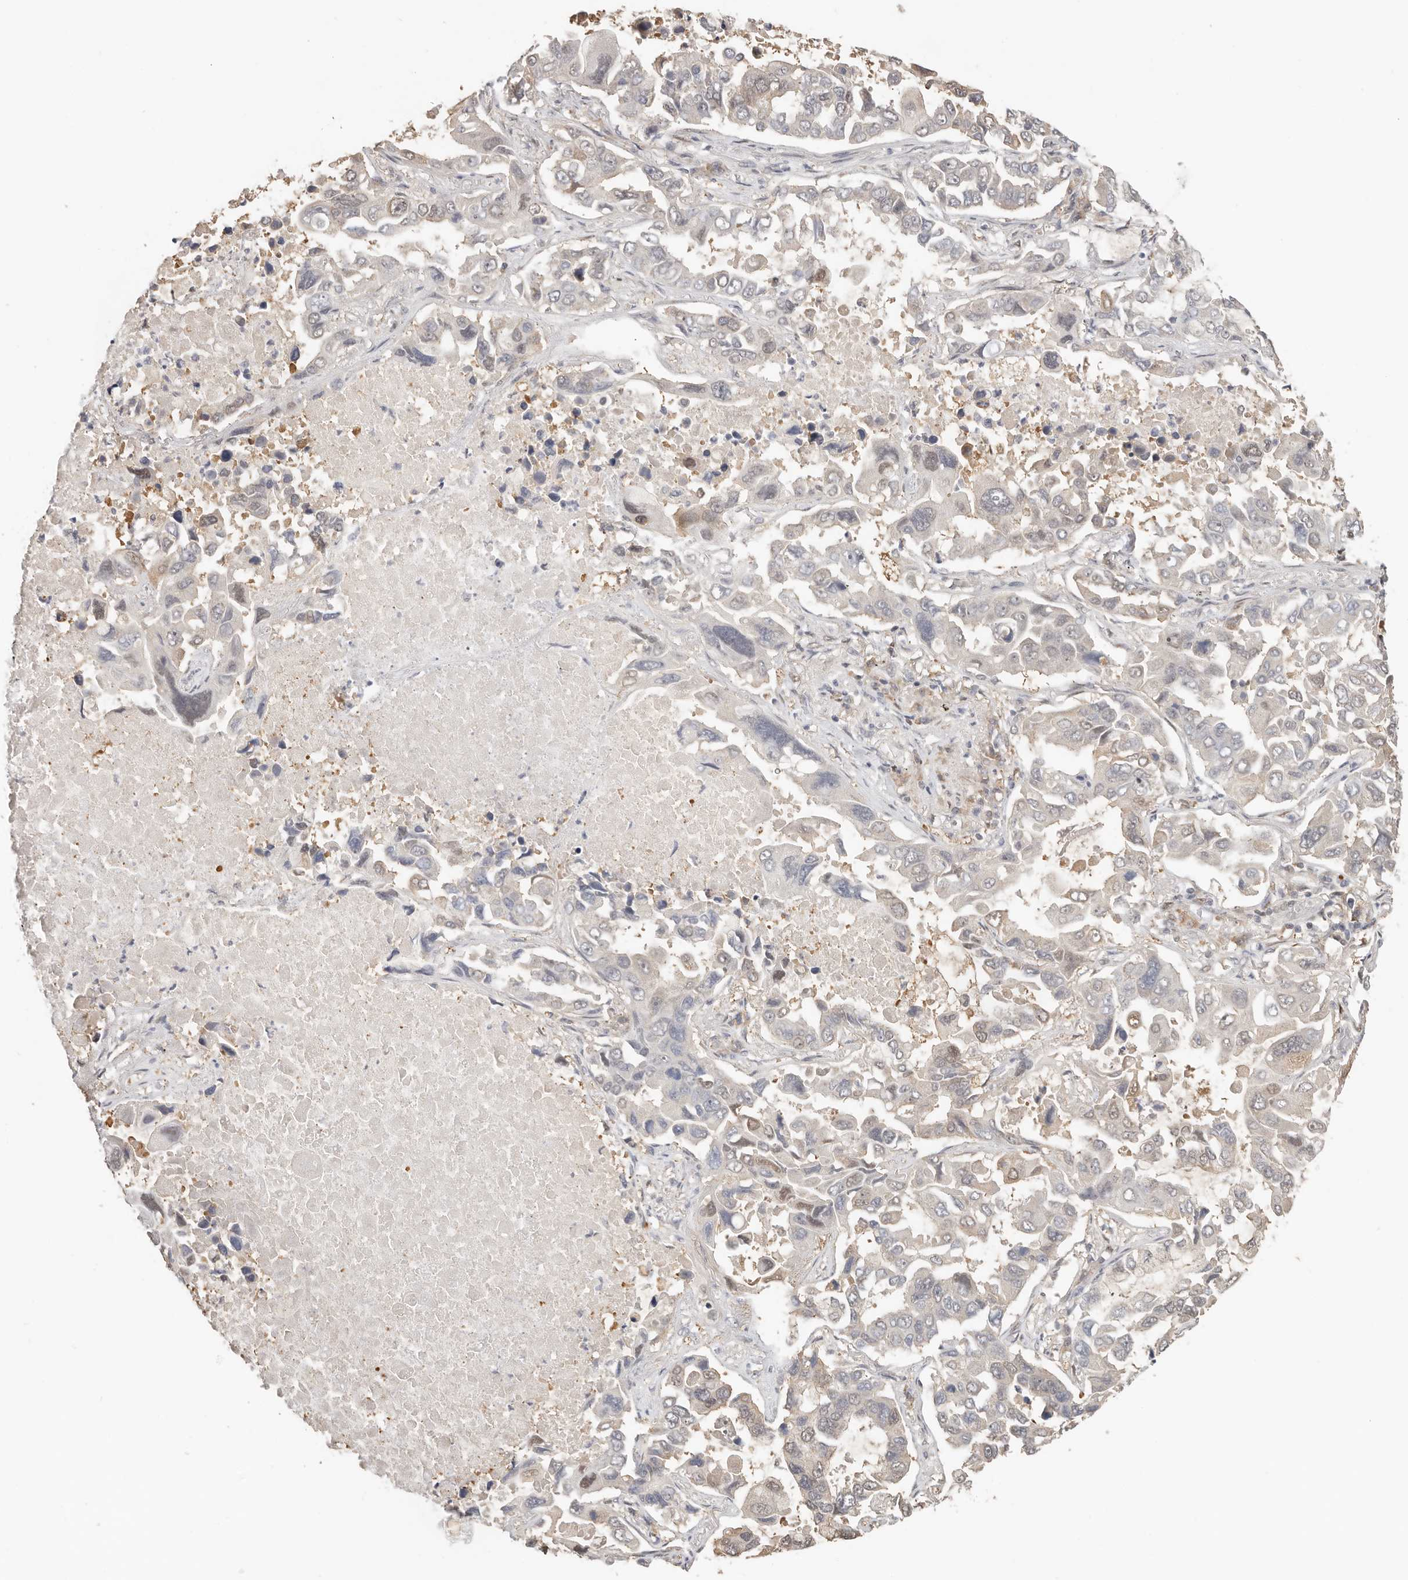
{"staining": {"intensity": "negative", "quantity": "none", "location": "none"}, "tissue": "lung cancer", "cell_type": "Tumor cells", "image_type": "cancer", "snomed": [{"axis": "morphology", "description": "Adenocarcinoma, NOS"}, {"axis": "topography", "description": "Lung"}], "caption": "Histopathology image shows no protein expression in tumor cells of lung cancer (adenocarcinoma) tissue.", "gene": "LARP7", "patient": {"sex": "male", "age": 64}}